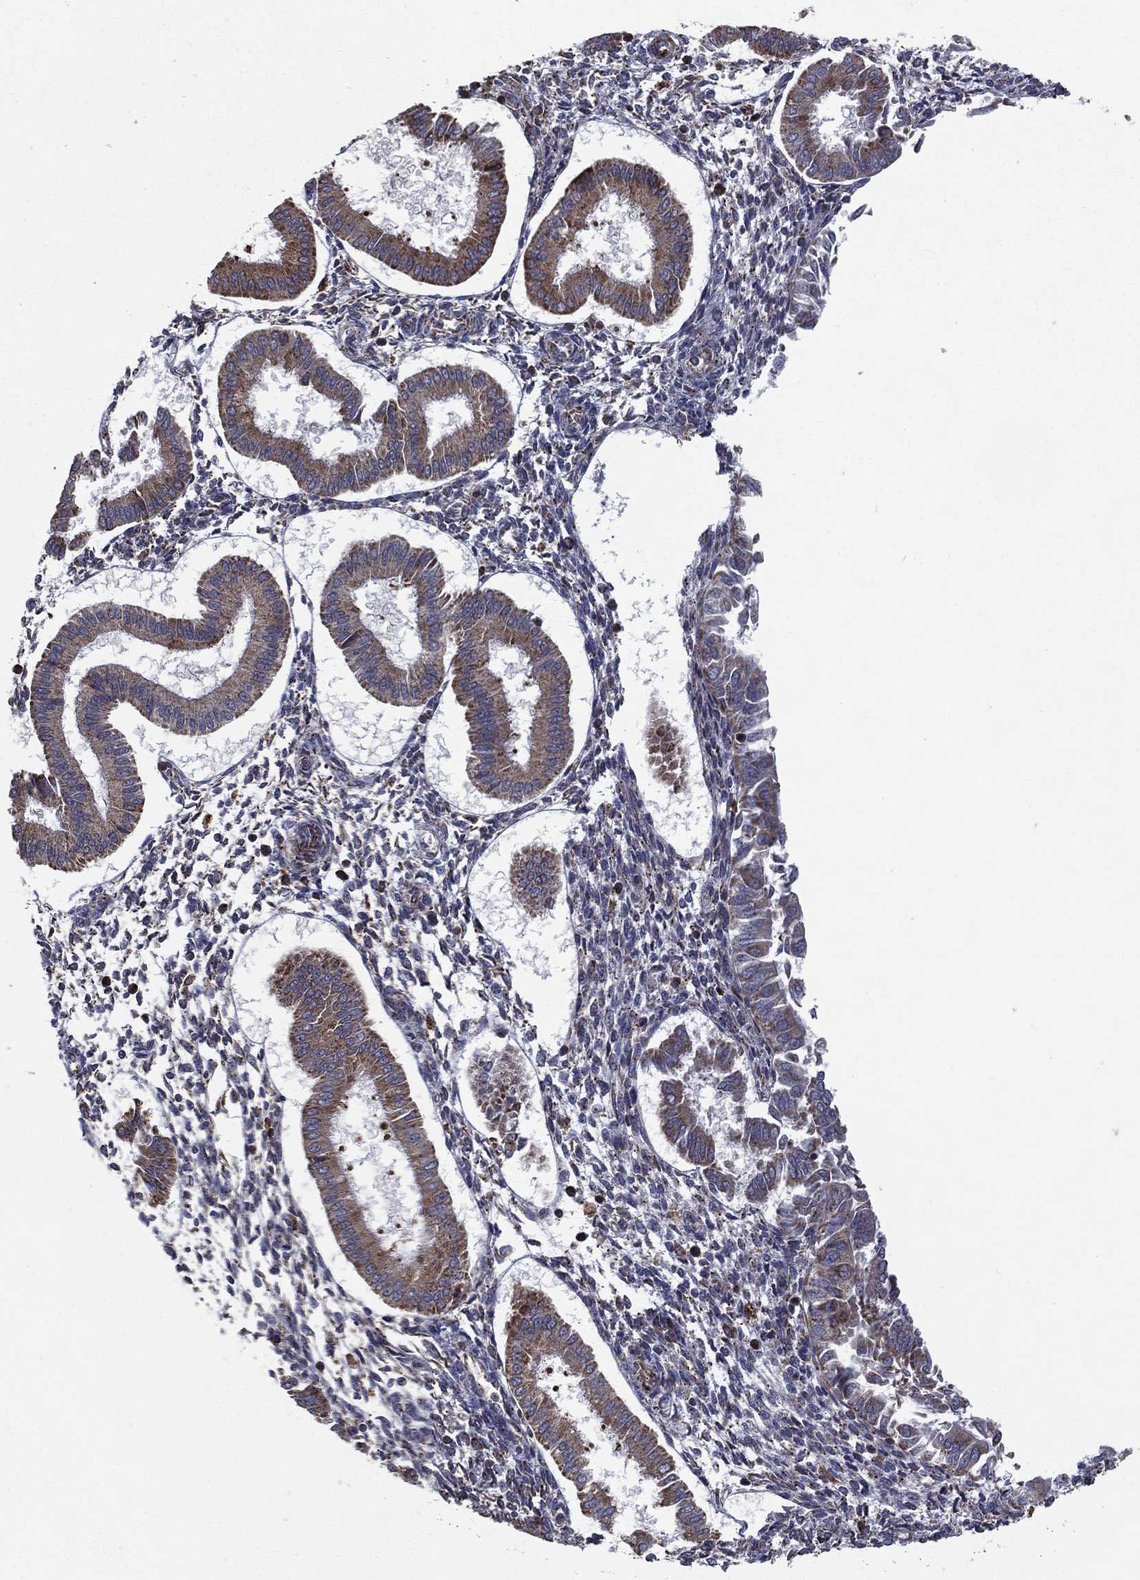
{"staining": {"intensity": "moderate", "quantity": "<25%", "location": "cytoplasmic/membranous"}, "tissue": "endometrium", "cell_type": "Cells in endometrial stroma", "image_type": "normal", "snomed": [{"axis": "morphology", "description": "Normal tissue, NOS"}, {"axis": "topography", "description": "Endometrium"}], "caption": "A brown stain shows moderate cytoplasmic/membranous staining of a protein in cells in endometrial stroma of unremarkable endometrium. (DAB (3,3'-diaminobenzidine) IHC with brightfield microscopy, high magnification).", "gene": "MT", "patient": {"sex": "female", "age": 43}}